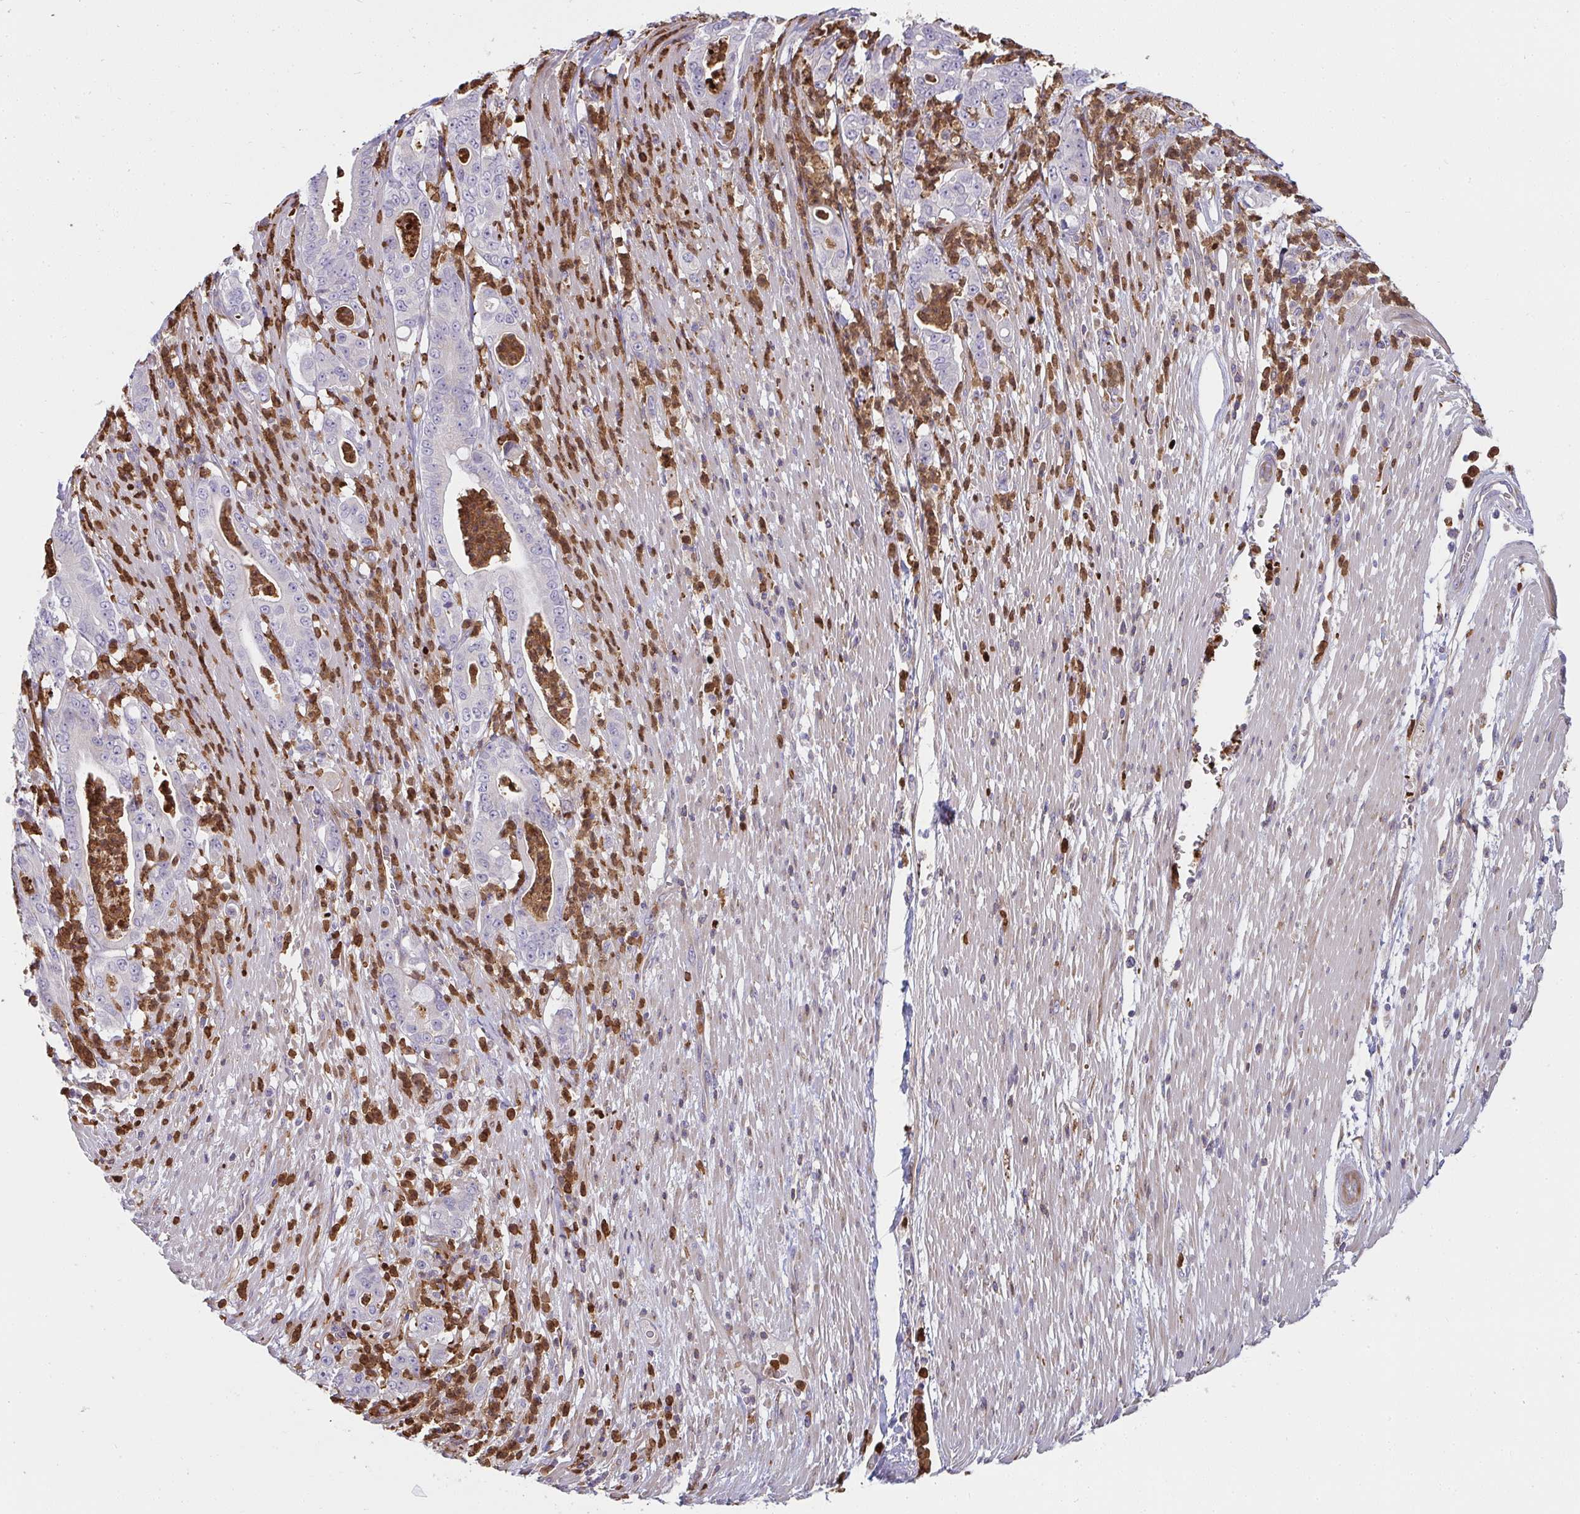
{"staining": {"intensity": "negative", "quantity": "none", "location": "none"}, "tissue": "pancreatic cancer", "cell_type": "Tumor cells", "image_type": "cancer", "snomed": [{"axis": "morphology", "description": "Adenocarcinoma, NOS"}, {"axis": "topography", "description": "Pancreas"}], "caption": "This is an IHC image of pancreatic cancer. There is no staining in tumor cells.", "gene": "CSF3R", "patient": {"sex": "male", "age": 71}}